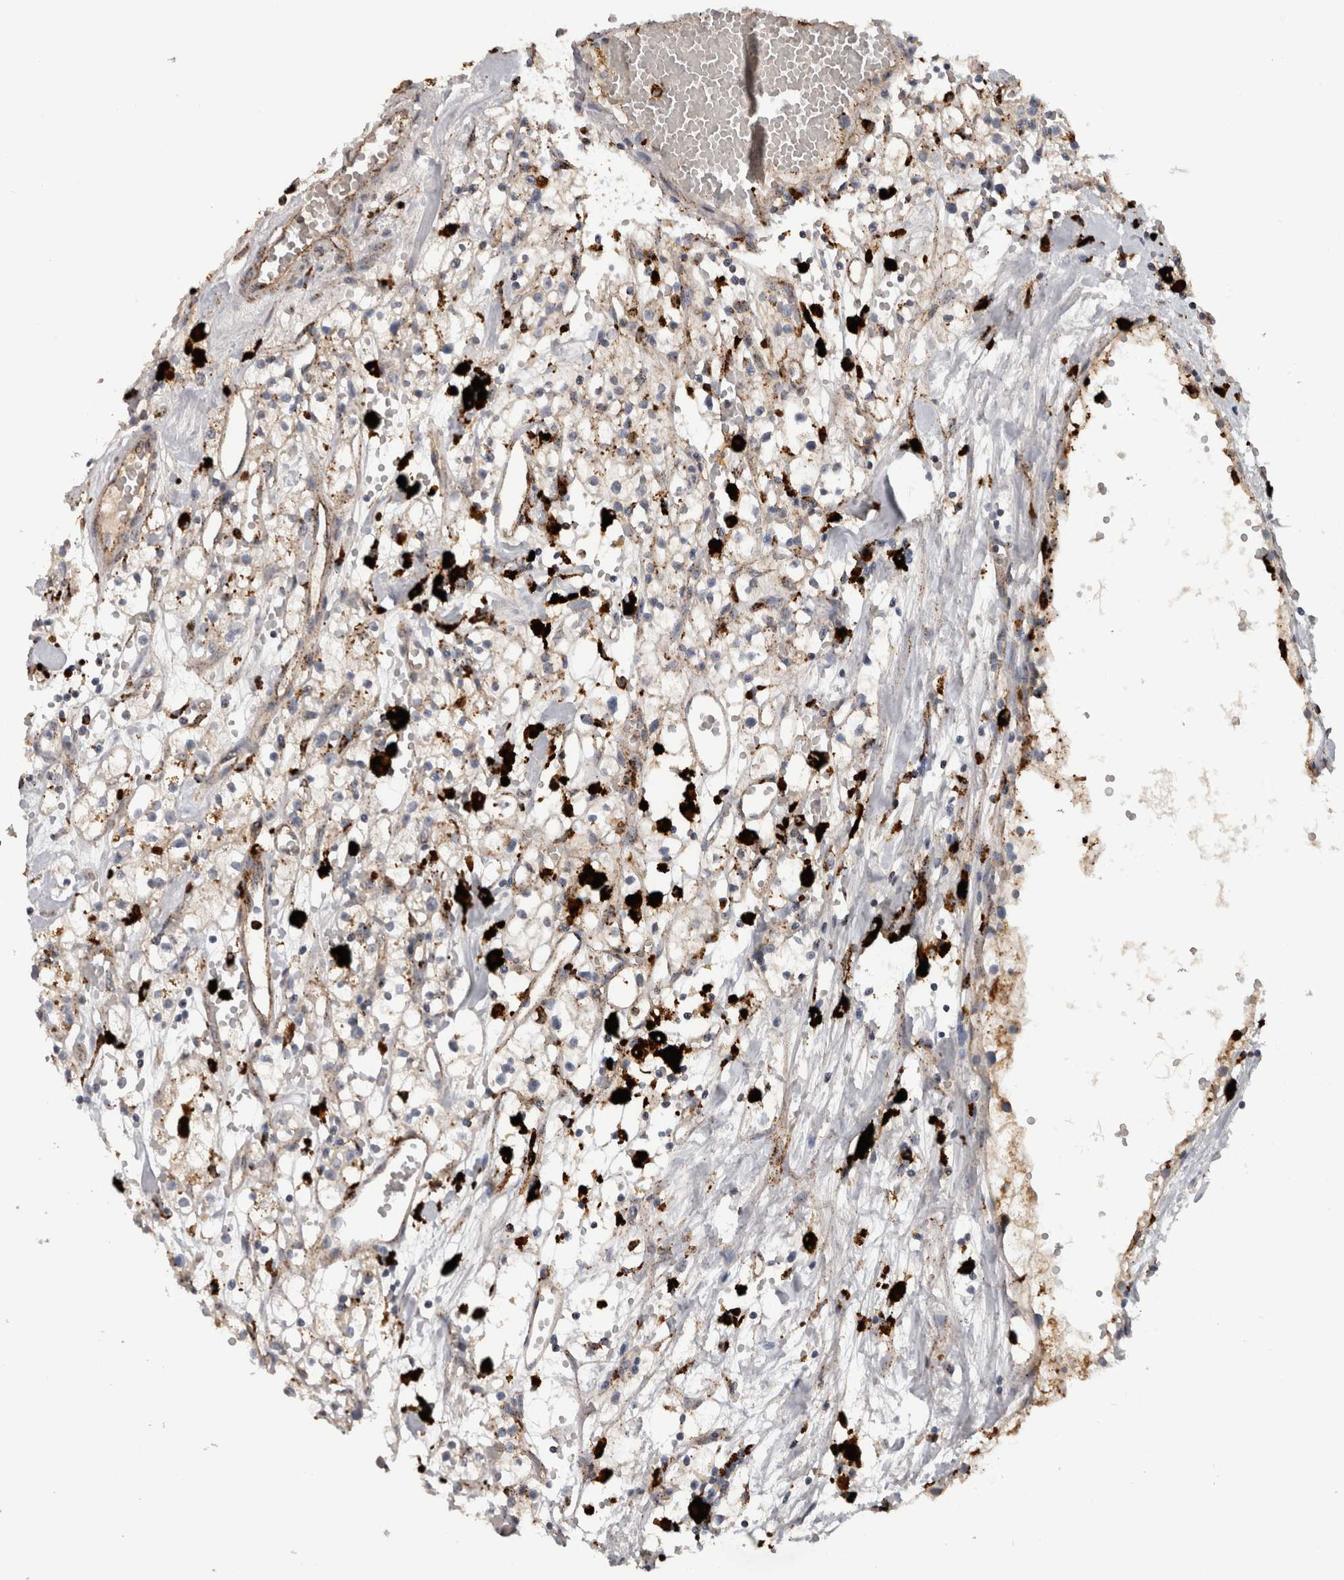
{"staining": {"intensity": "weak", "quantity": "<25%", "location": "cytoplasmic/membranous"}, "tissue": "renal cancer", "cell_type": "Tumor cells", "image_type": "cancer", "snomed": [{"axis": "morphology", "description": "Adenocarcinoma, NOS"}, {"axis": "topography", "description": "Kidney"}], "caption": "Image shows no significant protein positivity in tumor cells of adenocarcinoma (renal).", "gene": "CTSZ", "patient": {"sex": "male", "age": 56}}